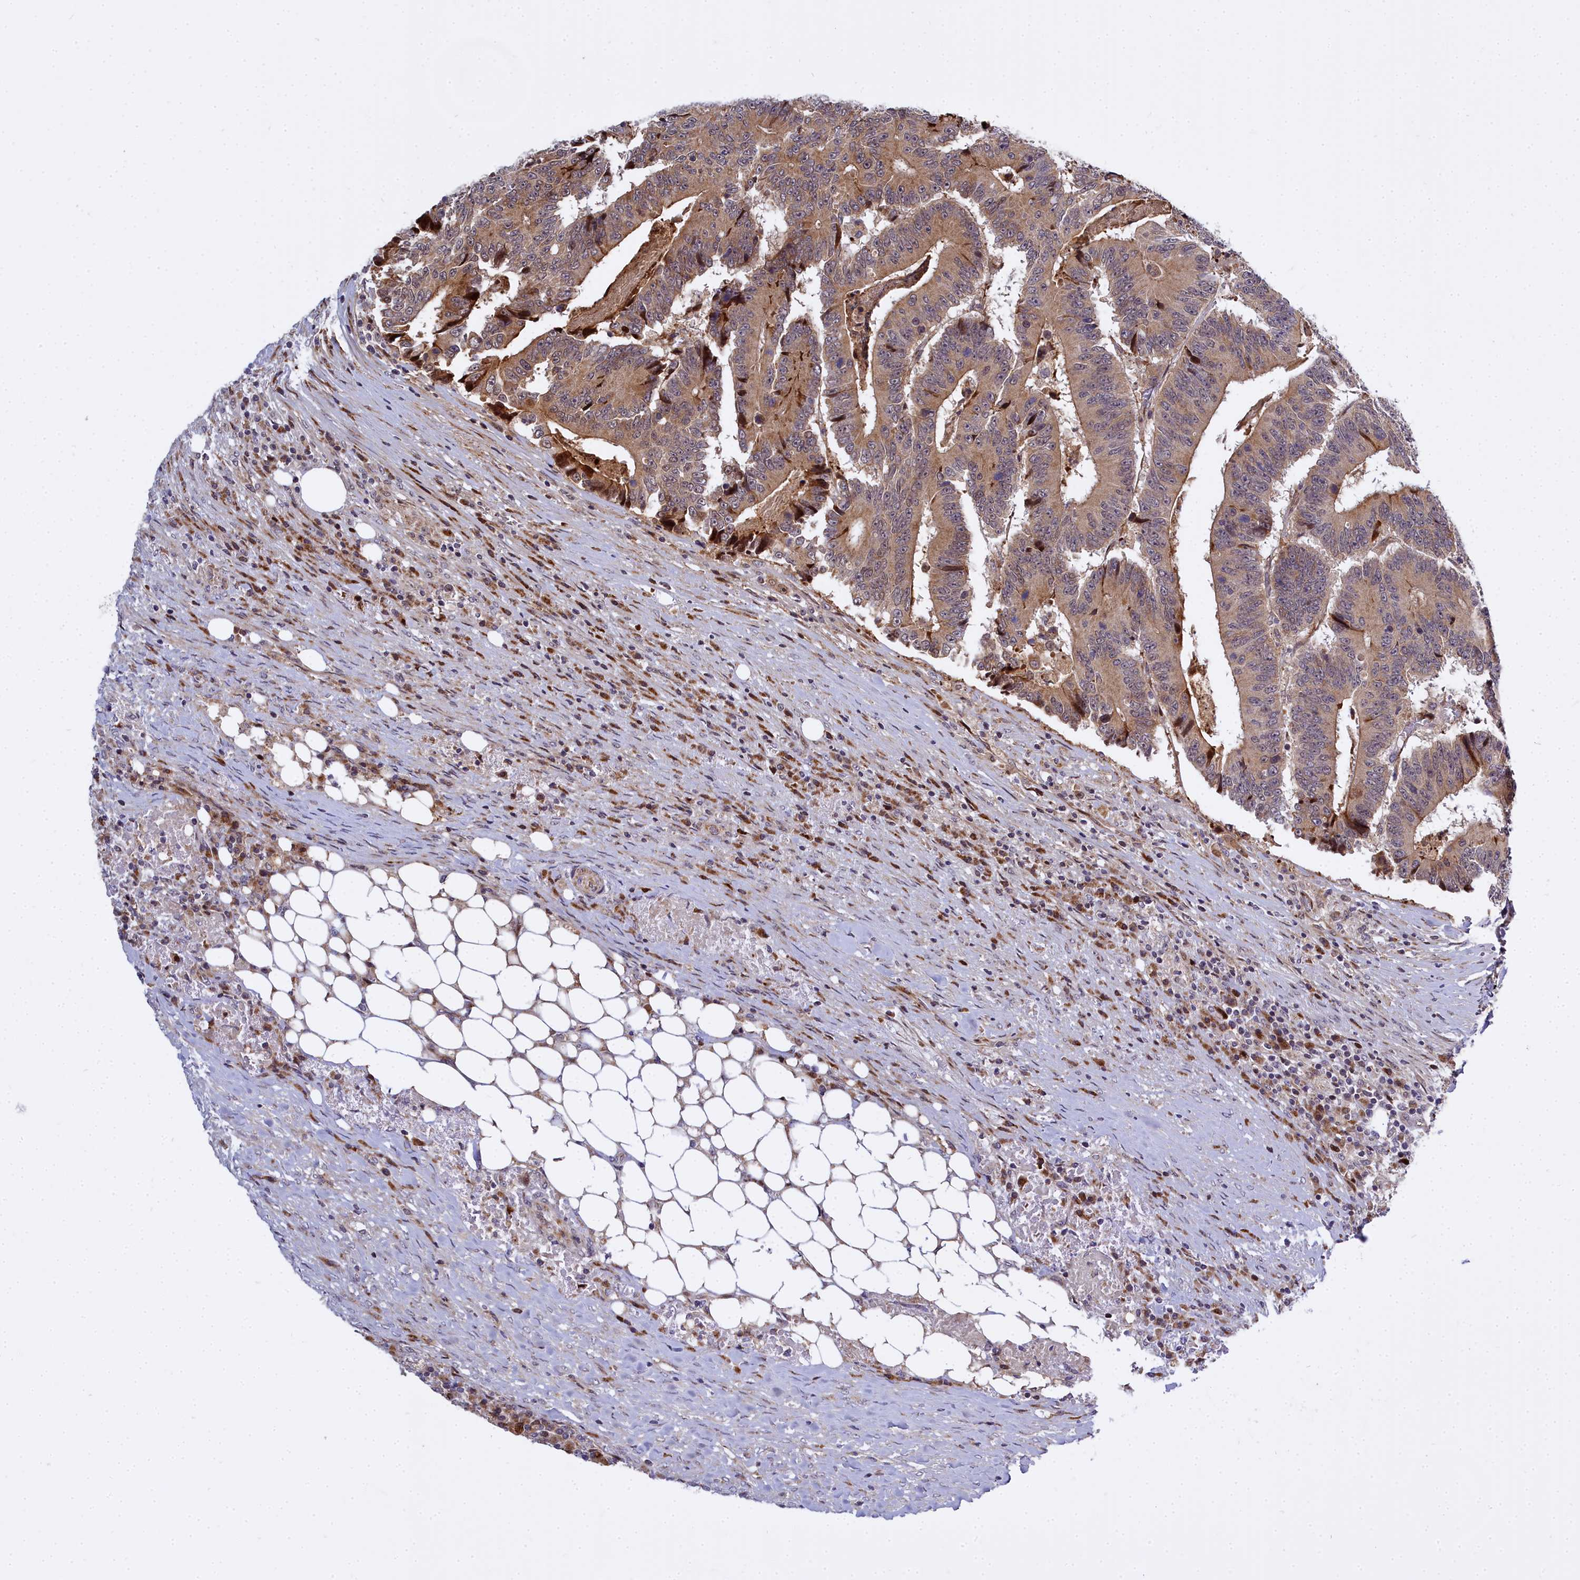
{"staining": {"intensity": "moderate", "quantity": ">75%", "location": "cytoplasmic/membranous"}, "tissue": "colorectal cancer", "cell_type": "Tumor cells", "image_type": "cancer", "snomed": [{"axis": "morphology", "description": "Adenocarcinoma, NOS"}, {"axis": "topography", "description": "Colon"}], "caption": "Immunohistochemical staining of human colorectal adenocarcinoma displays moderate cytoplasmic/membranous protein positivity in about >75% of tumor cells.", "gene": "MRPS11", "patient": {"sex": "male", "age": 83}}